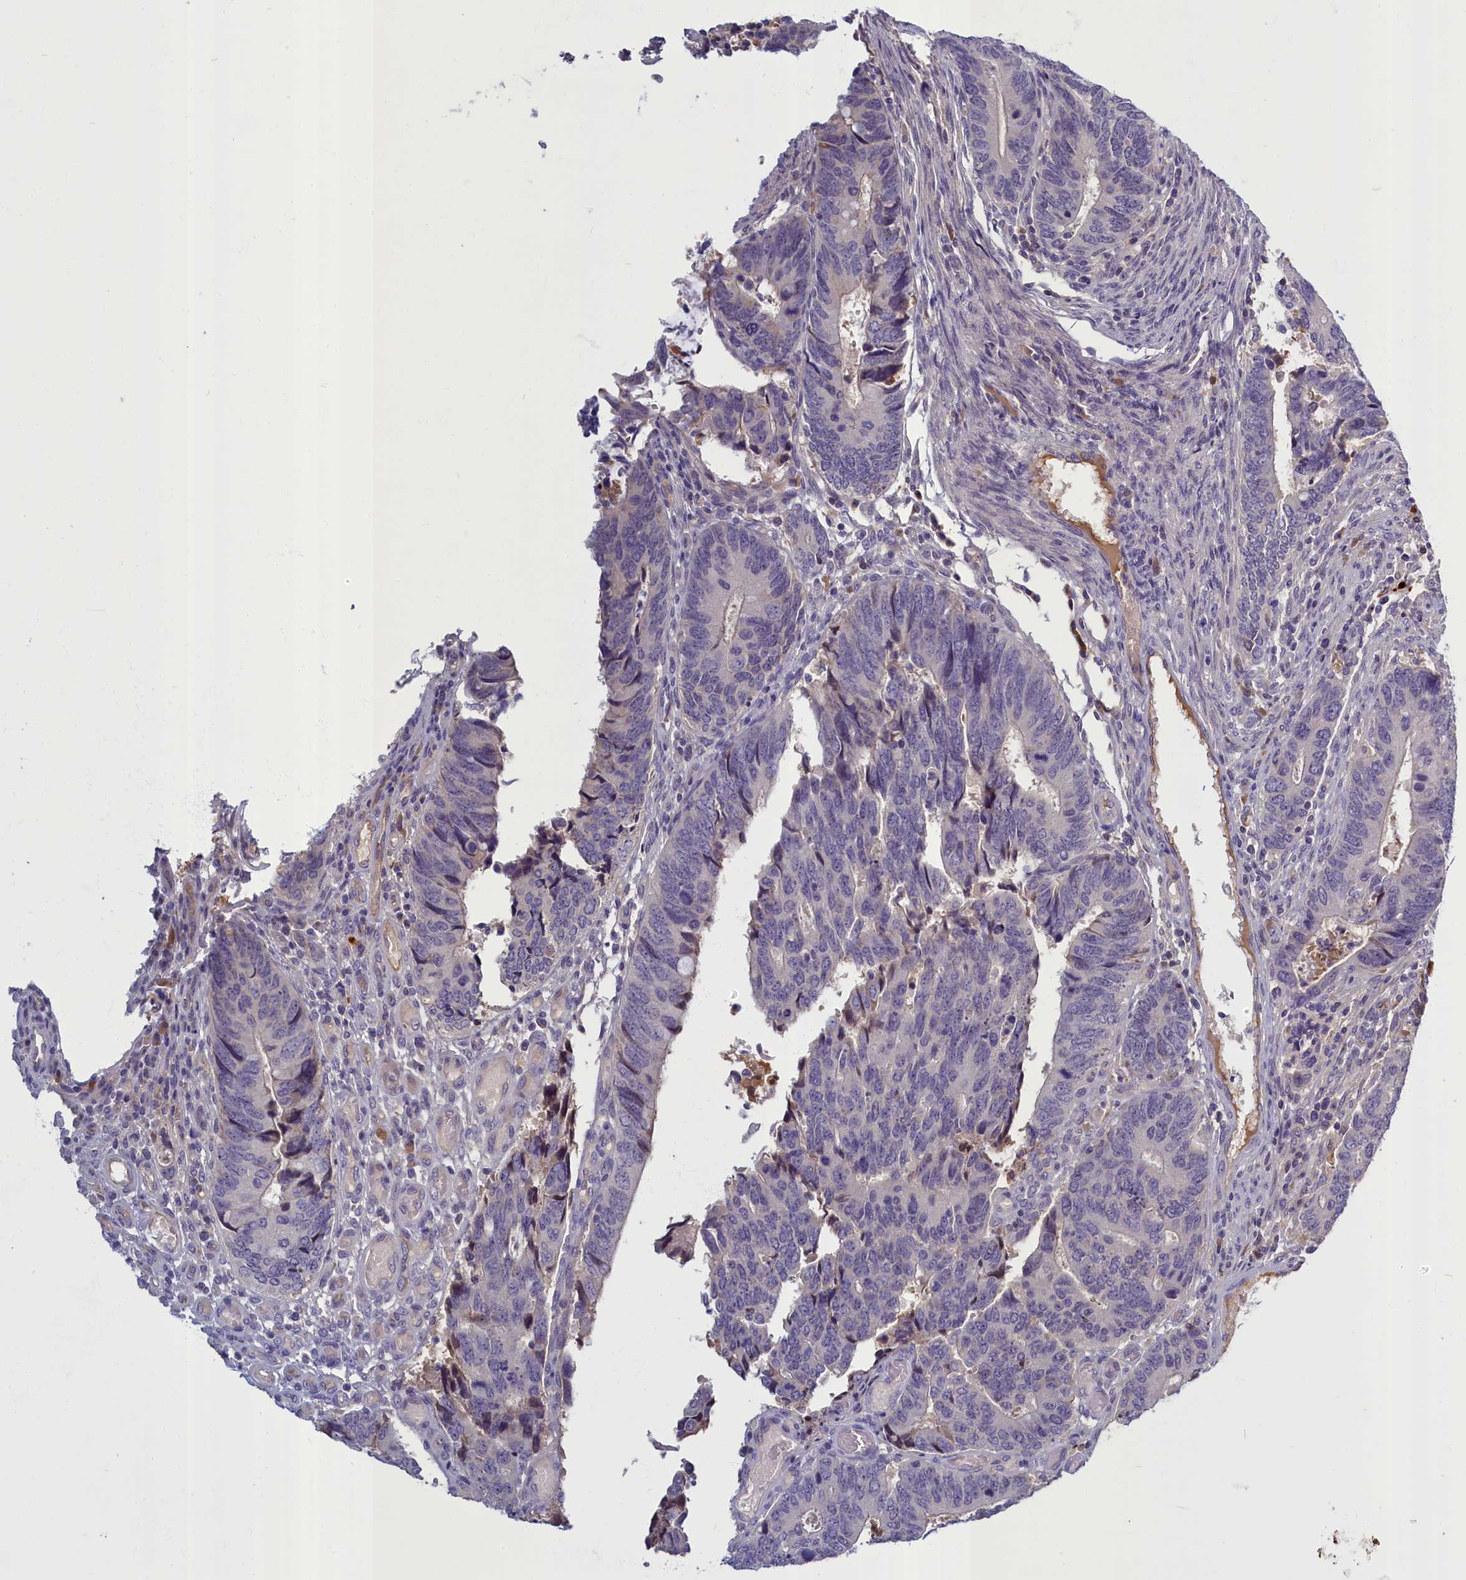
{"staining": {"intensity": "negative", "quantity": "none", "location": "none"}, "tissue": "colorectal cancer", "cell_type": "Tumor cells", "image_type": "cancer", "snomed": [{"axis": "morphology", "description": "Adenocarcinoma, NOS"}, {"axis": "topography", "description": "Colon"}], "caption": "High magnification brightfield microscopy of colorectal cancer (adenocarcinoma) stained with DAB (3,3'-diaminobenzidine) (brown) and counterstained with hematoxylin (blue): tumor cells show no significant positivity.", "gene": "SV2C", "patient": {"sex": "male", "age": 87}}